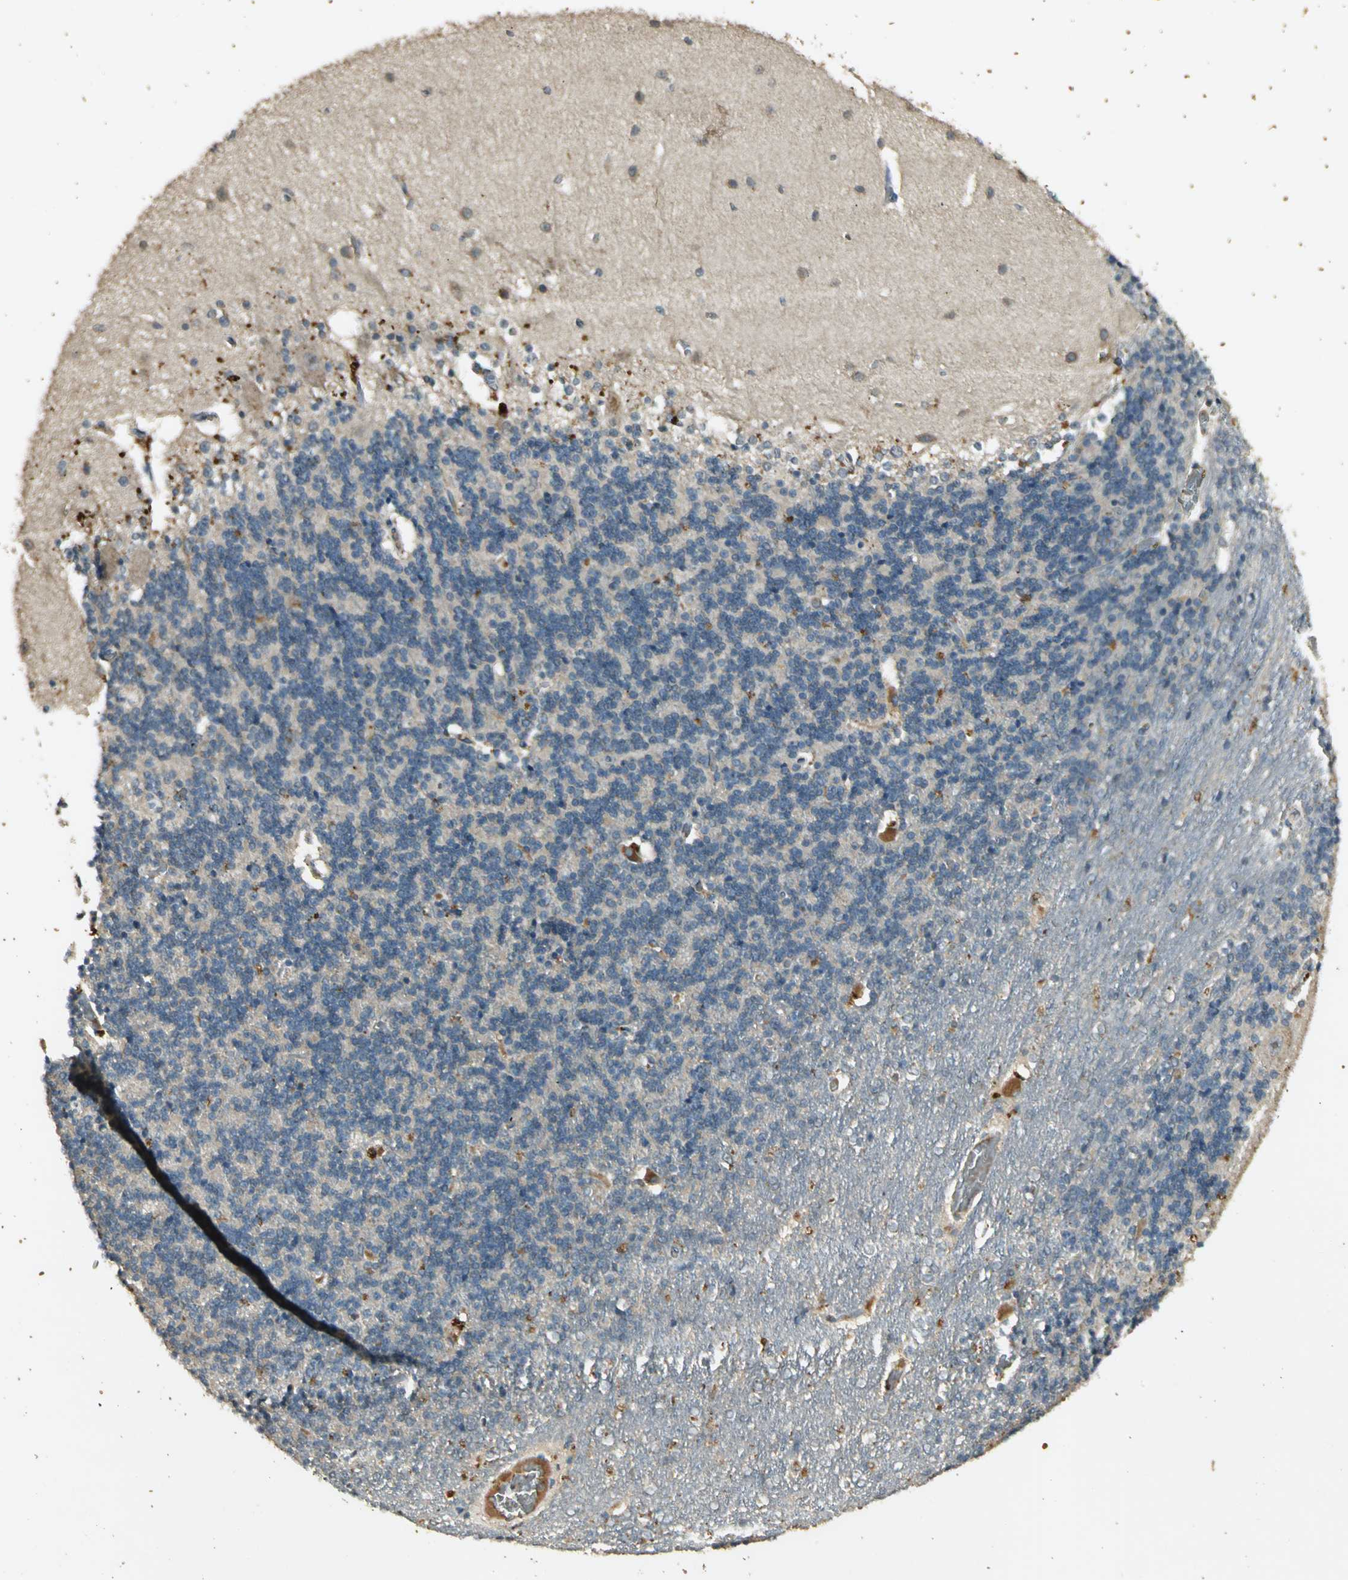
{"staining": {"intensity": "negative", "quantity": "none", "location": "none"}, "tissue": "cerebellum", "cell_type": "Cells in granular layer", "image_type": "normal", "snomed": [{"axis": "morphology", "description": "Normal tissue, NOS"}, {"axis": "topography", "description": "Cerebellum"}], "caption": "IHC of benign cerebellum demonstrates no positivity in cells in granular layer.", "gene": "KEAP1", "patient": {"sex": "female", "age": 54}}